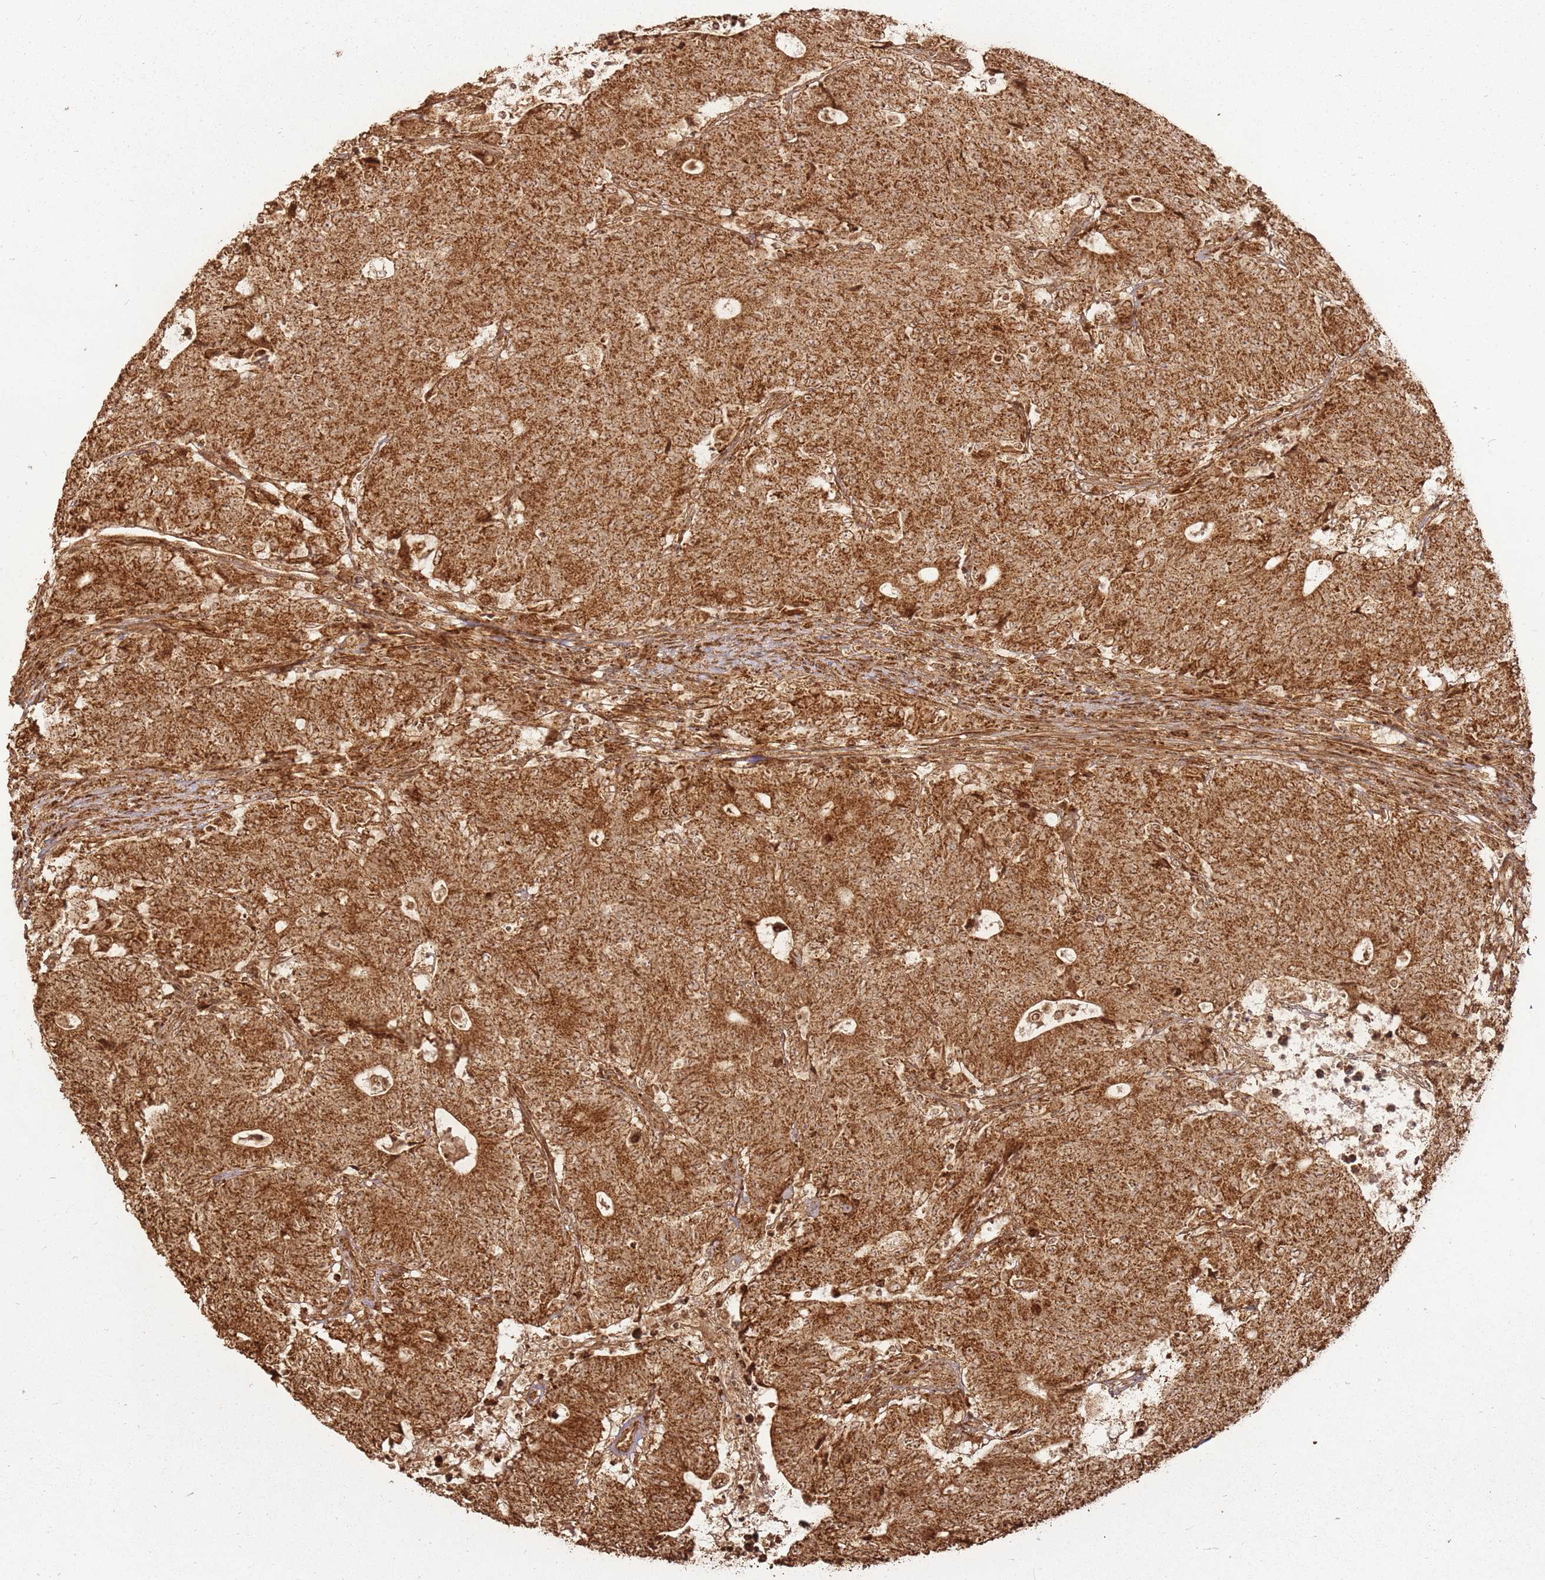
{"staining": {"intensity": "moderate", "quantity": ">75%", "location": "cytoplasmic/membranous"}, "tissue": "colorectal cancer", "cell_type": "Tumor cells", "image_type": "cancer", "snomed": [{"axis": "morphology", "description": "Adenocarcinoma, NOS"}, {"axis": "topography", "description": "Colon"}], "caption": "Protein staining by immunohistochemistry reveals moderate cytoplasmic/membranous staining in approximately >75% of tumor cells in colorectal cancer. The protein is shown in brown color, while the nuclei are stained blue.", "gene": "MRPS6", "patient": {"sex": "female", "age": 75}}